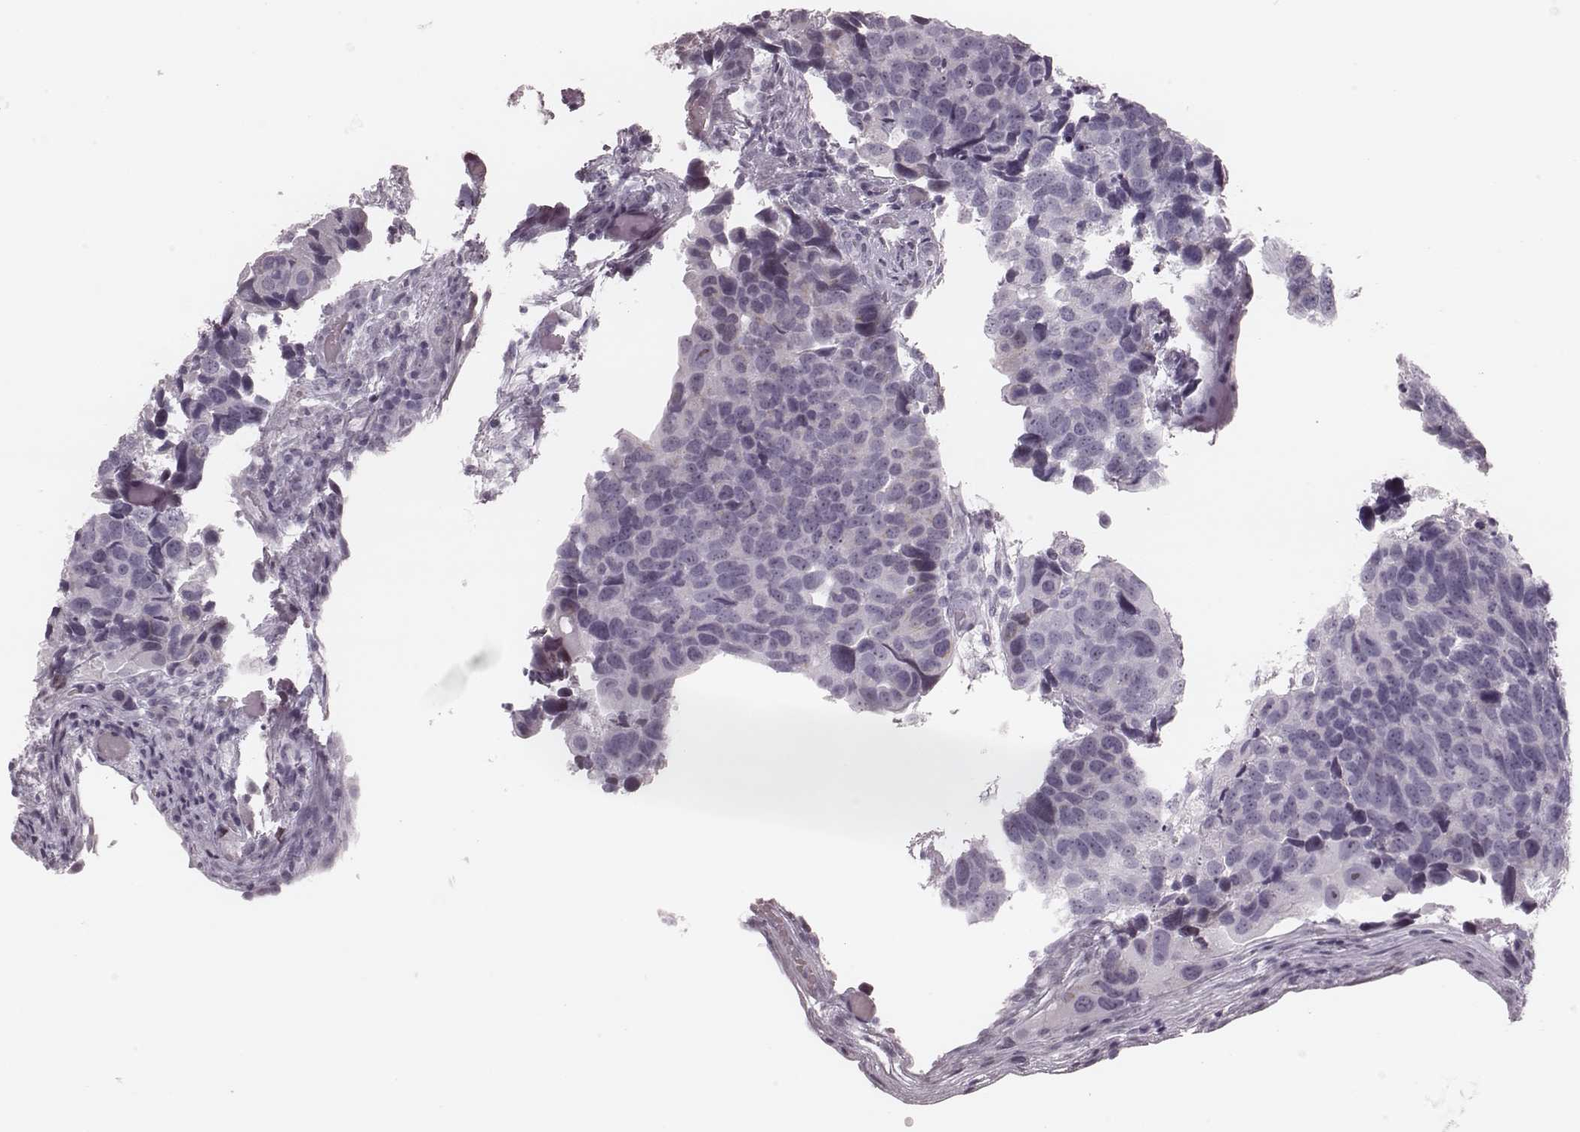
{"staining": {"intensity": "negative", "quantity": "none", "location": "none"}, "tissue": "urothelial cancer", "cell_type": "Tumor cells", "image_type": "cancer", "snomed": [{"axis": "morphology", "description": "Urothelial carcinoma, High grade"}, {"axis": "topography", "description": "Urinary bladder"}], "caption": "A histopathology image of urothelial cancer stained for a protein displays no brown staining in tumor cells.", "gene": "KRT74", "patient": {"sex": "male", "age": 60}}